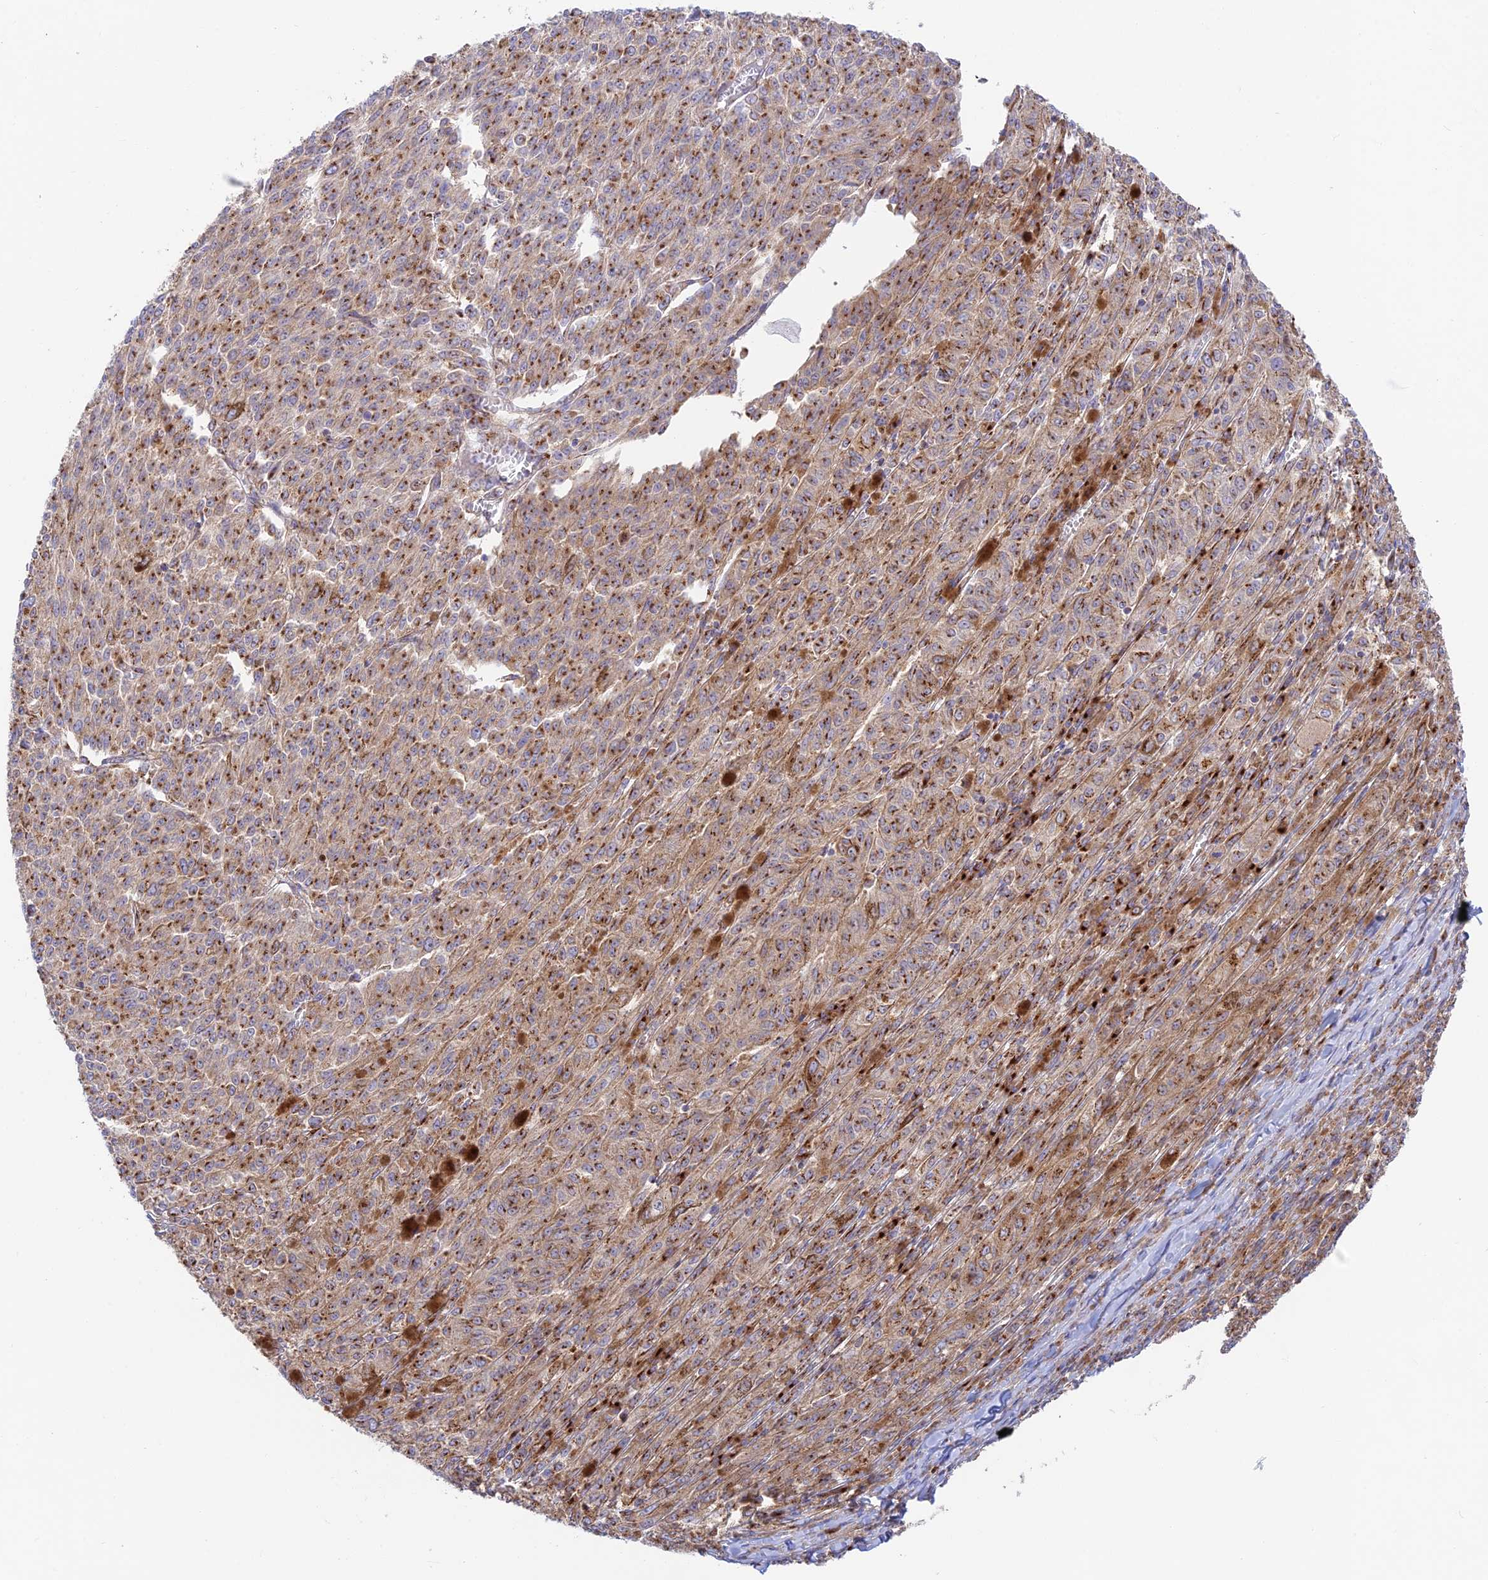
{"staining": {"intensity": "moderate", "quantity": ">75%", "location": "cytoplasmic/membranous"}, "tissue": "melanoma", "cell_type": "Tumor cells", "image_type": "cancer", "snomed": [{"axis": "morphology", "description": "Malignant melanoma, NOS"}, {"axis": "topography", "description": "Skin"}], "caption": "Moderate cytoplasmic/membranous expression is appreciated in approximately >75% of tumor cells in malignant melanoma.", "gene": "GOLGA3", "patient": {"sex": "female", "age": 52}}